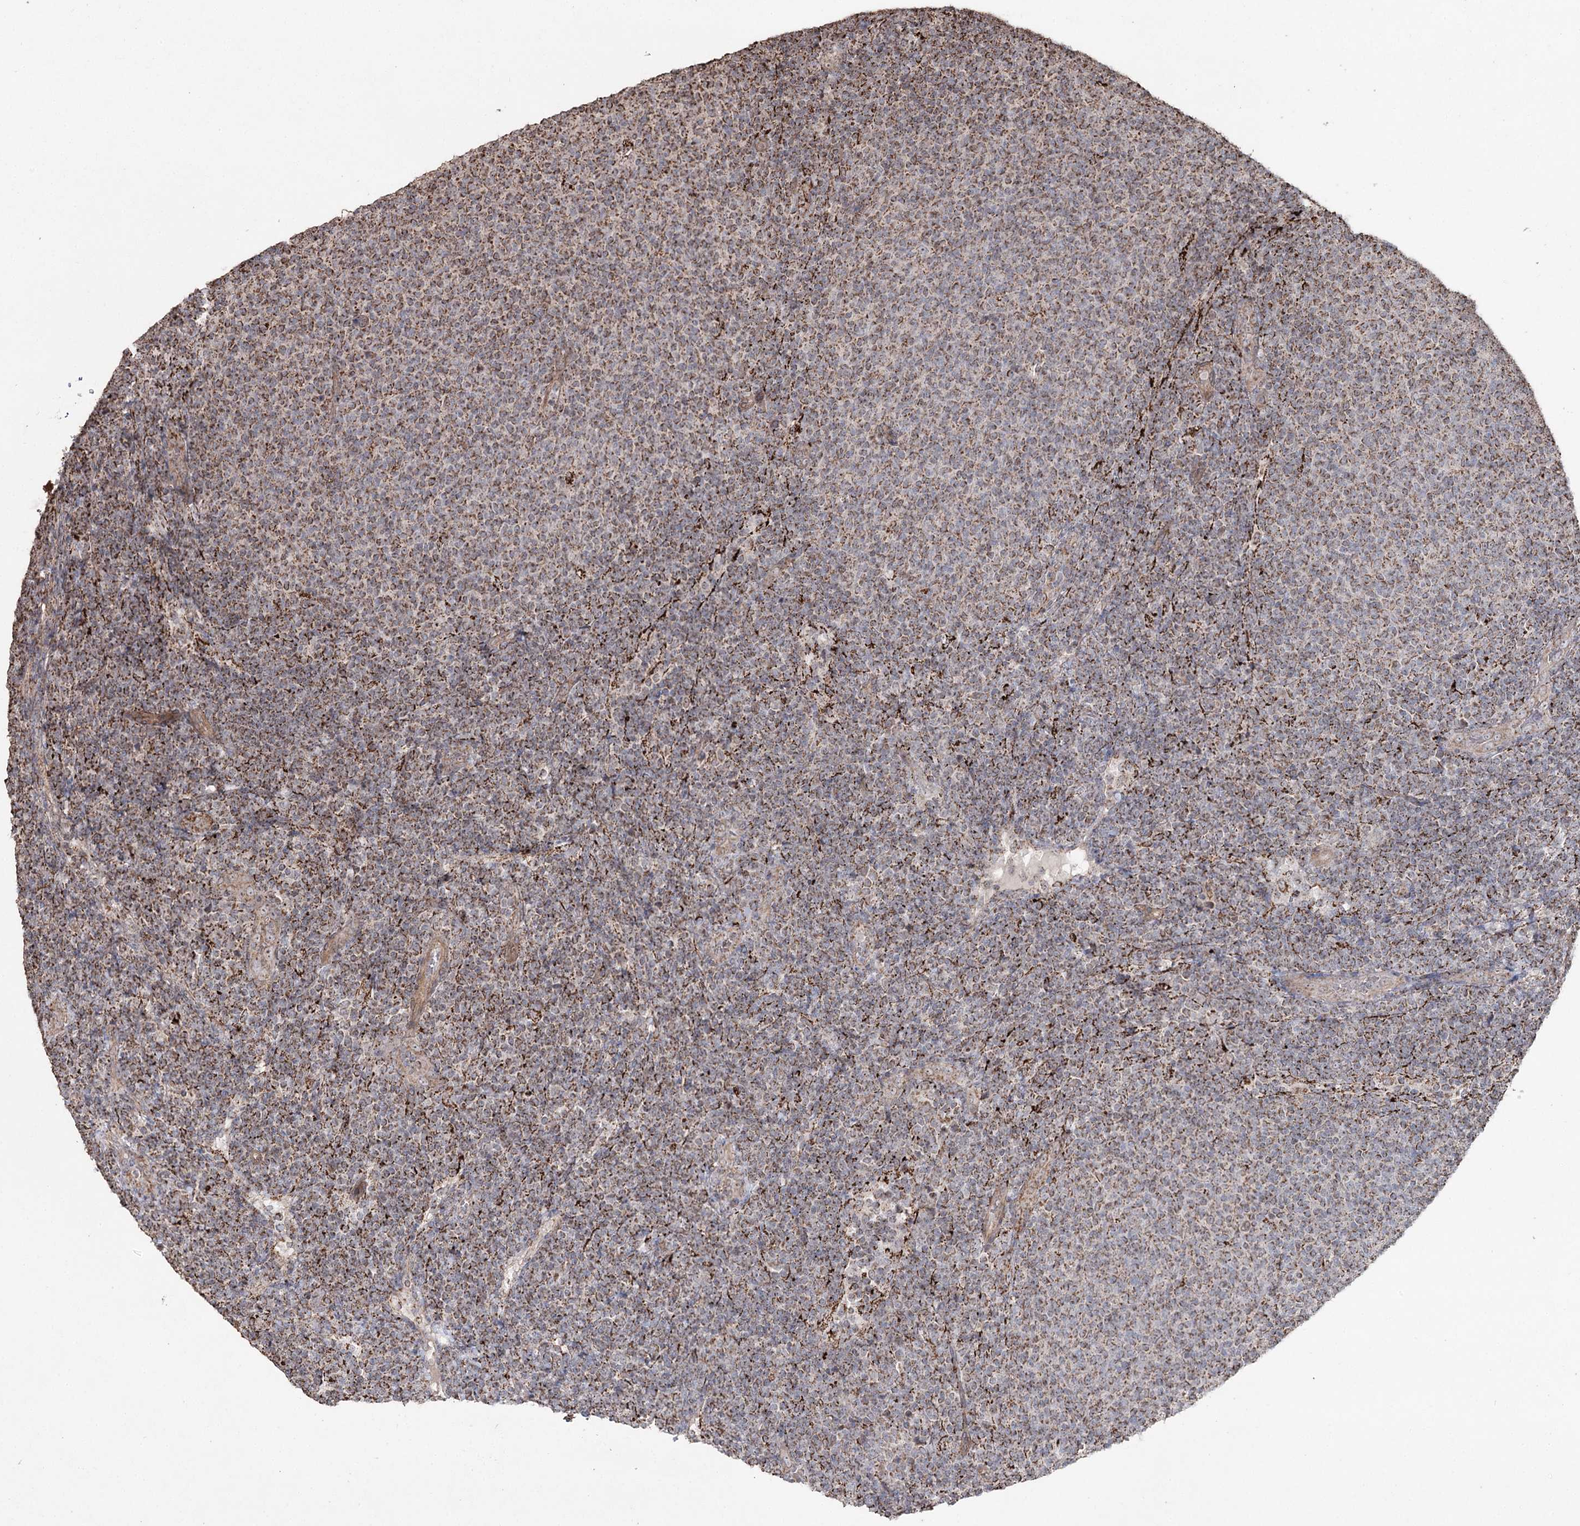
{"staining": {"intensity": "moderate", "quantity": "25%-75%", "location": "cytoplasmic/membranous"}, "tissue": "lymphoma", "cell_type": "Tumor cells", "image_type": "cancer", "snomed": [{"axis": "morphology", "description": "Malignant lymphoma, non-Hodgkin's type, Low grade"}, {"axis": "topography", "description": "Lymph node"}], "caption": "A micrograph of malignant lymphoma, non-Hodgkin's type (low-grade) stained for a protein displays moderate cytoplasmic/membranous brown staining in tumor cells. The staining is performed using DAB (3,3'-diaminobenzidine) brown chromogen to label protein expression. The nuclei are counter-stained blue using hematoxylin.", "gene": "SLF2", "patient": {"sex": "male", "age": 66}}